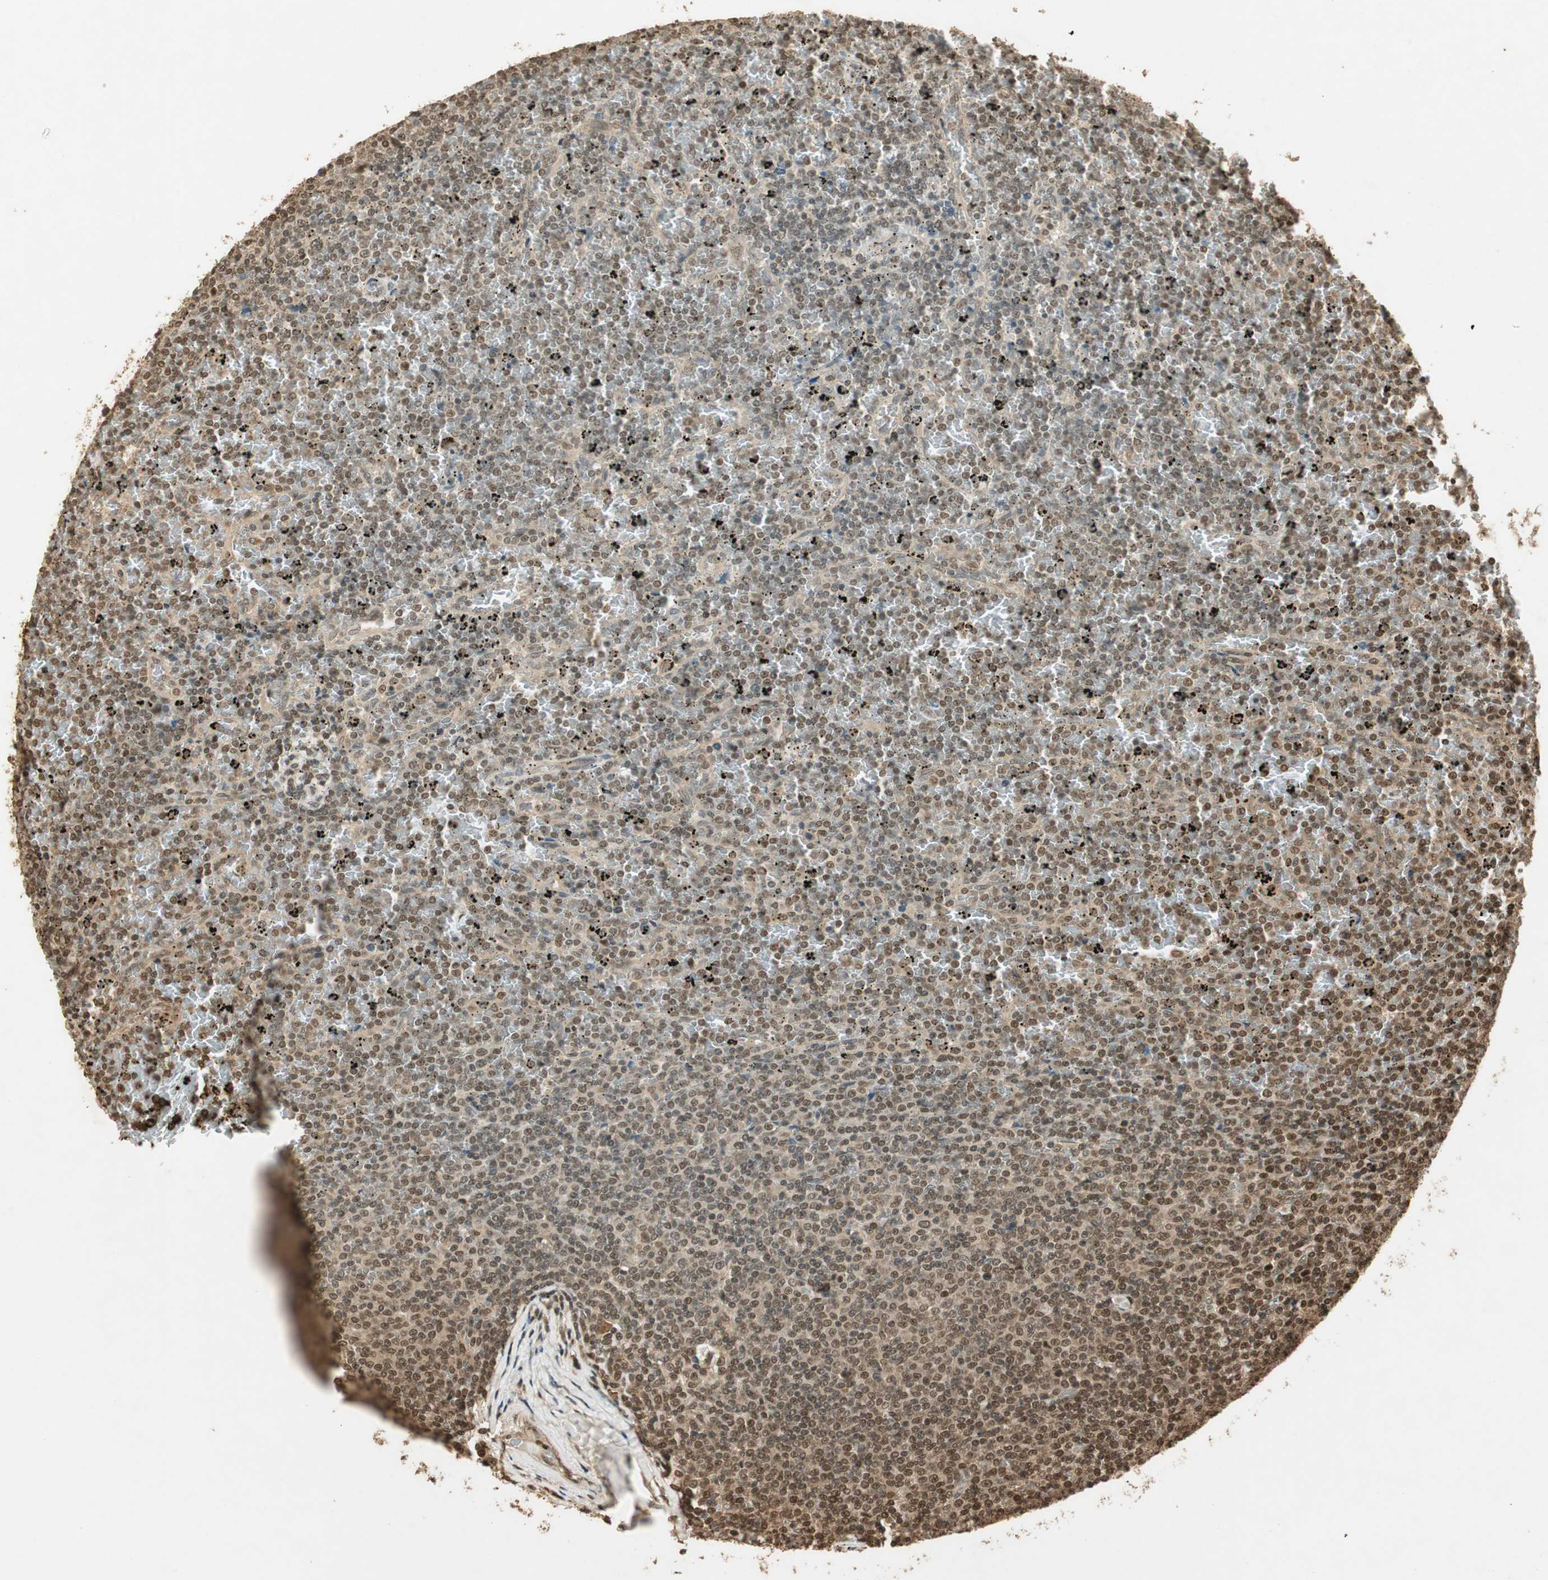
{"staining": {"intensity": "moderate", "quantity": ">75%", "location": "cytoplasmic/membranous,nuclear"}, "tissue": "lymphoma", "cell_type": "Tumor cells", "image_type": "cancer", "snomed": [{"axis": "morphology", "description": "Malignant lymphoma, non-Hodgkin's type, Low grade"}, {"axis": "topography", "description": "Spleen"}], "caption": "DAB immunohistochemical staining of malignant lymphoma, non-Hodgkin's type (low-grade) shows moderate cytoplasmic/membranous and nuclear protein positivity in approximately >75% of tumor cells. (DAB IHC, brown staining for protein, blue staining for nuclei).", "gene": "RPA3", "patient": {"sex": "female", "age": 77}}